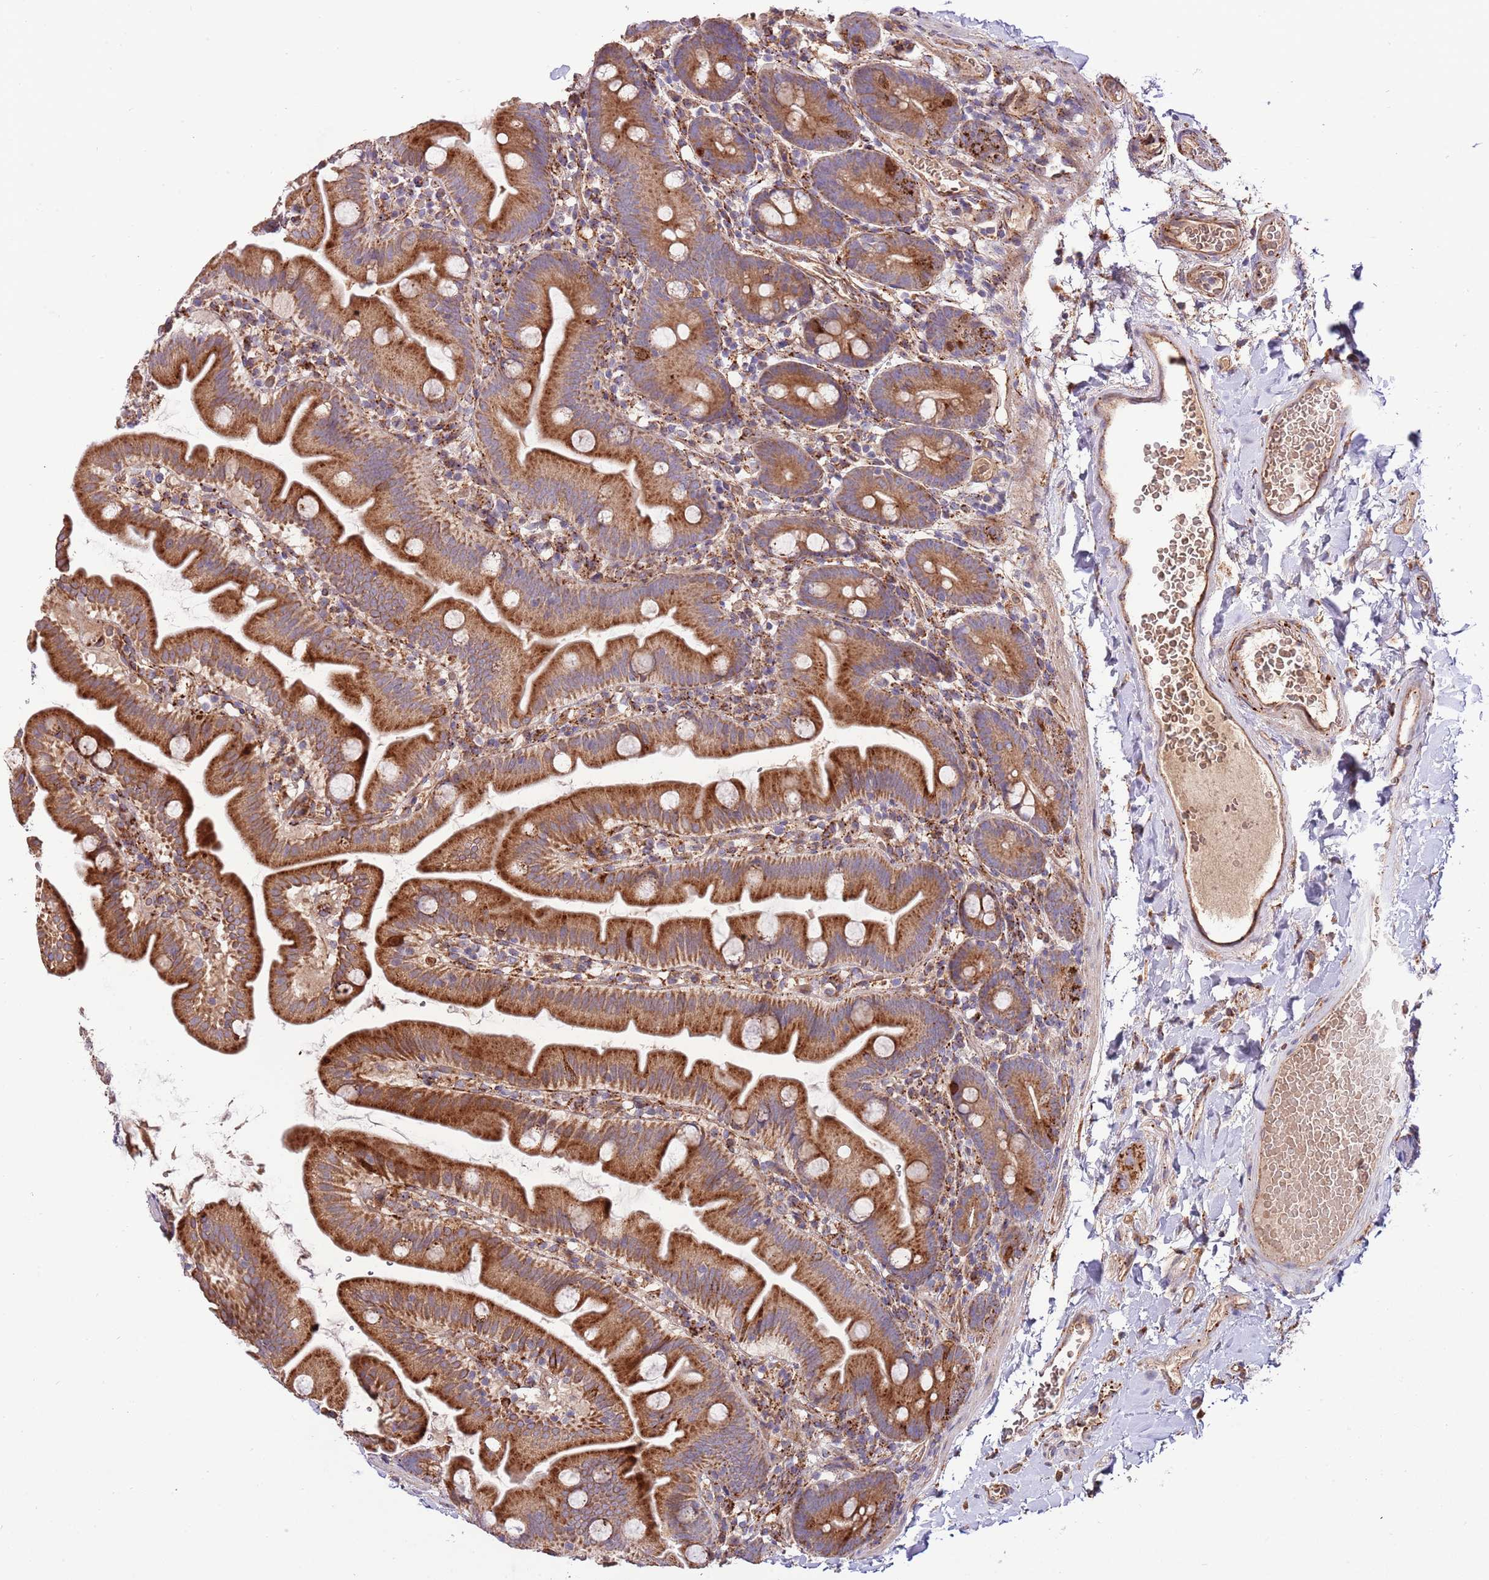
{"staining": {"intensity": "strong", "quantity": ">75%", "location": "cytoplasmic/membranous"}, "tissue": "small intestine", "cell_type": "Glandular cells", "image_type": "normal", "snomed": [{"axis": "morphology", "description": "Normal tissue, NOS"}, {"axis": "topography", "description": "Small intestine"}], "caption": "Strong cytoplasmic/membranous positivity is appreciated in about >75% of glandular cells in unremarkable small intestine. The staining was performed using DAB, with brown indicating positive protein expression. Nuclei are stained blue with hematoxylin.", "gene": "DOCK6", "patient": {"sex": "female", "age": 68}}